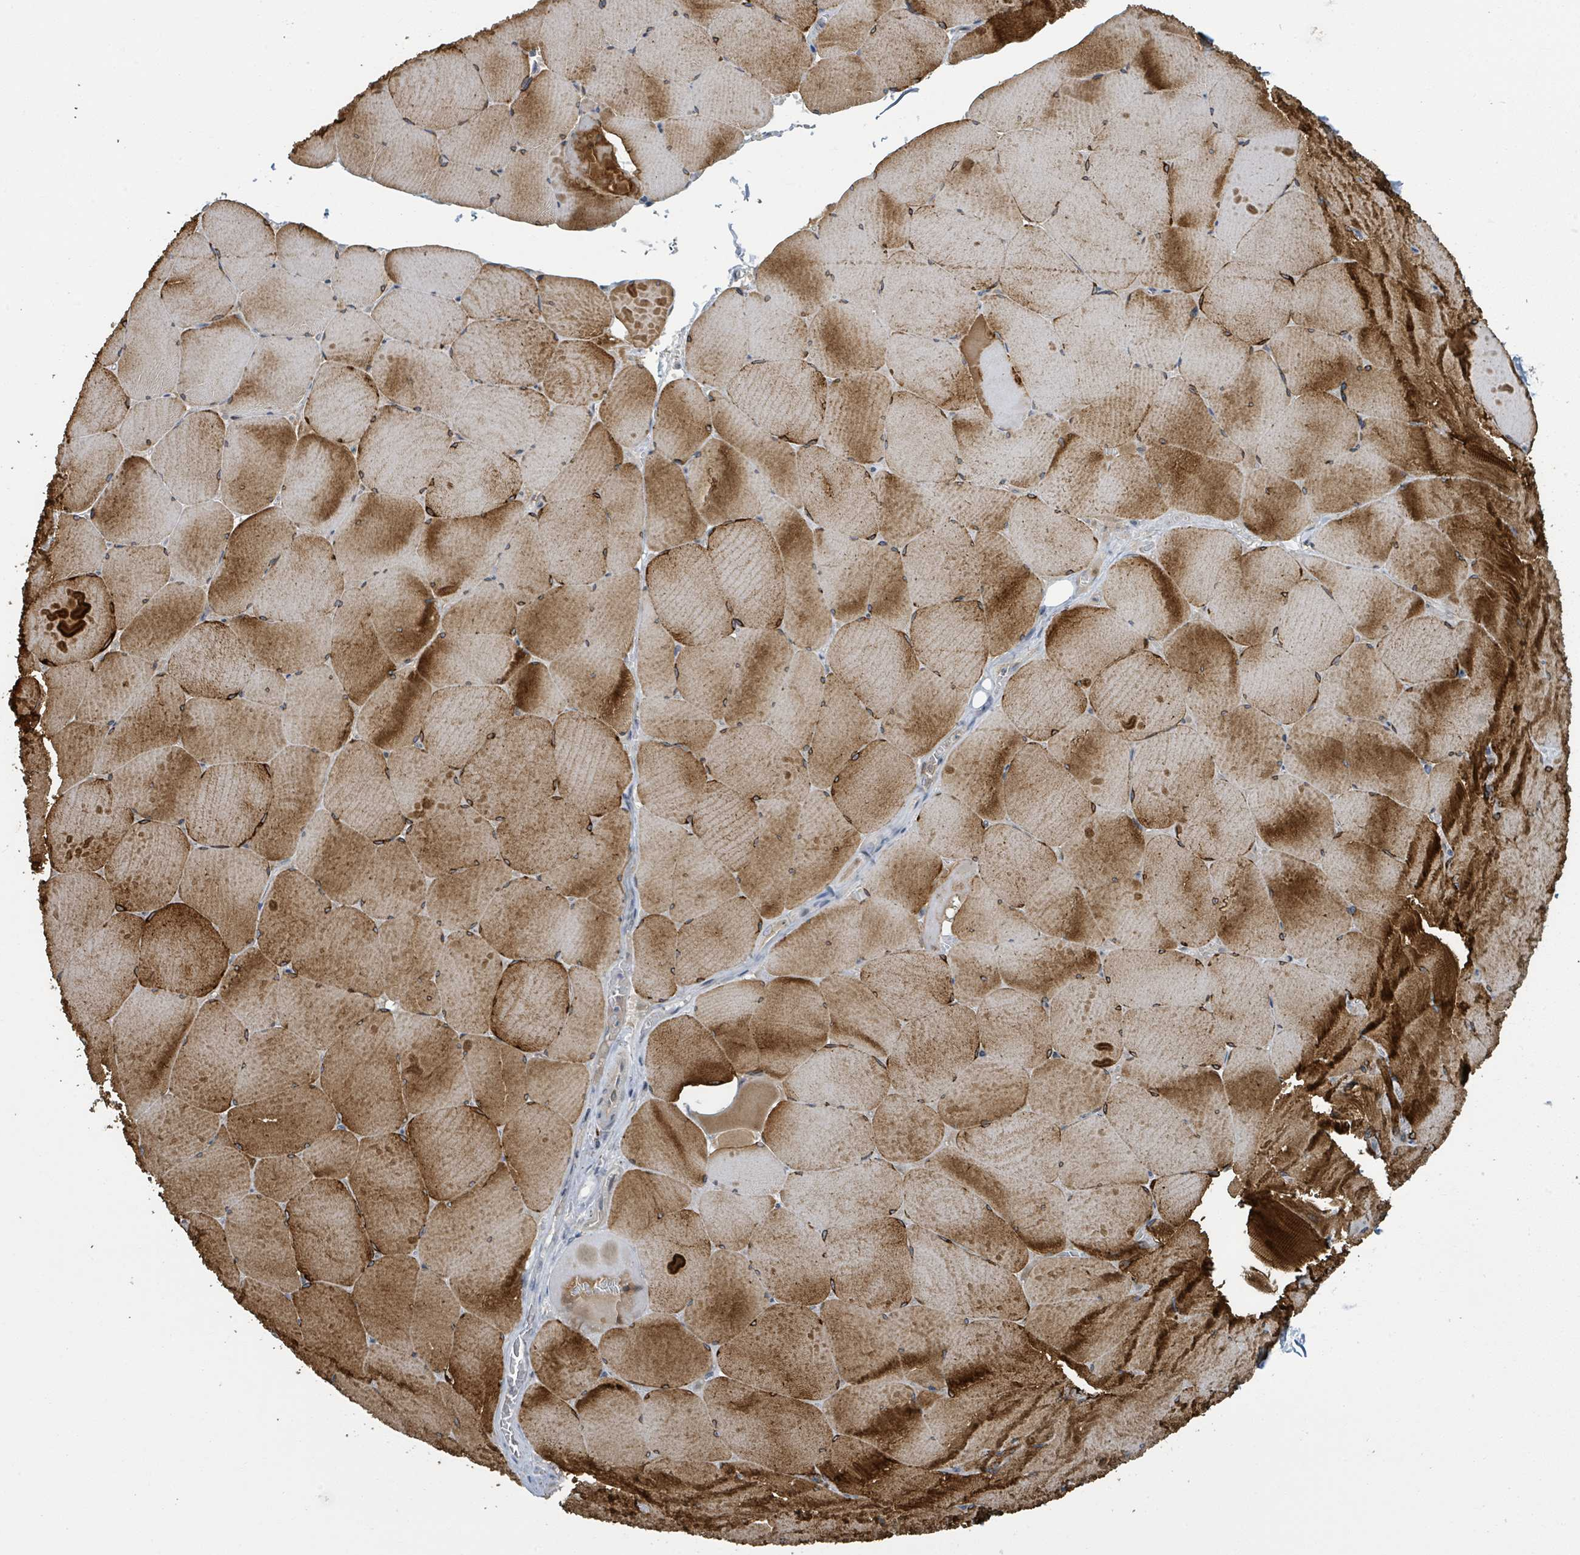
{"staining": {"intensity": "strong", "quantity": ">75%", "location": "cytoplasmic/membranous"}, "tissue": "skeletal muscle", "cell_type": "Myocytes", "image_type": "normal", "snomed": [{"axis": "morphology", "description": "Normal tissue, NOS"}, {"axis": "topography", "description": "Skeletal muscle"}, {"axis": "topography", "description": "Head-Neck"}], "caption": "Benign skeletal muscle exhibits strong cytoplasmic/membranous staining in approximately >75% of myocytes, visualized by immunohistochemistry. The staining is performed using DAB (3,3'-diaminobenzidine) brown chromogen to label protein expression. The nuclei are counter-stained blue using hematoxylin.", "gene": "CCDC121", "patient": {"sex": "male", "age": 66}}